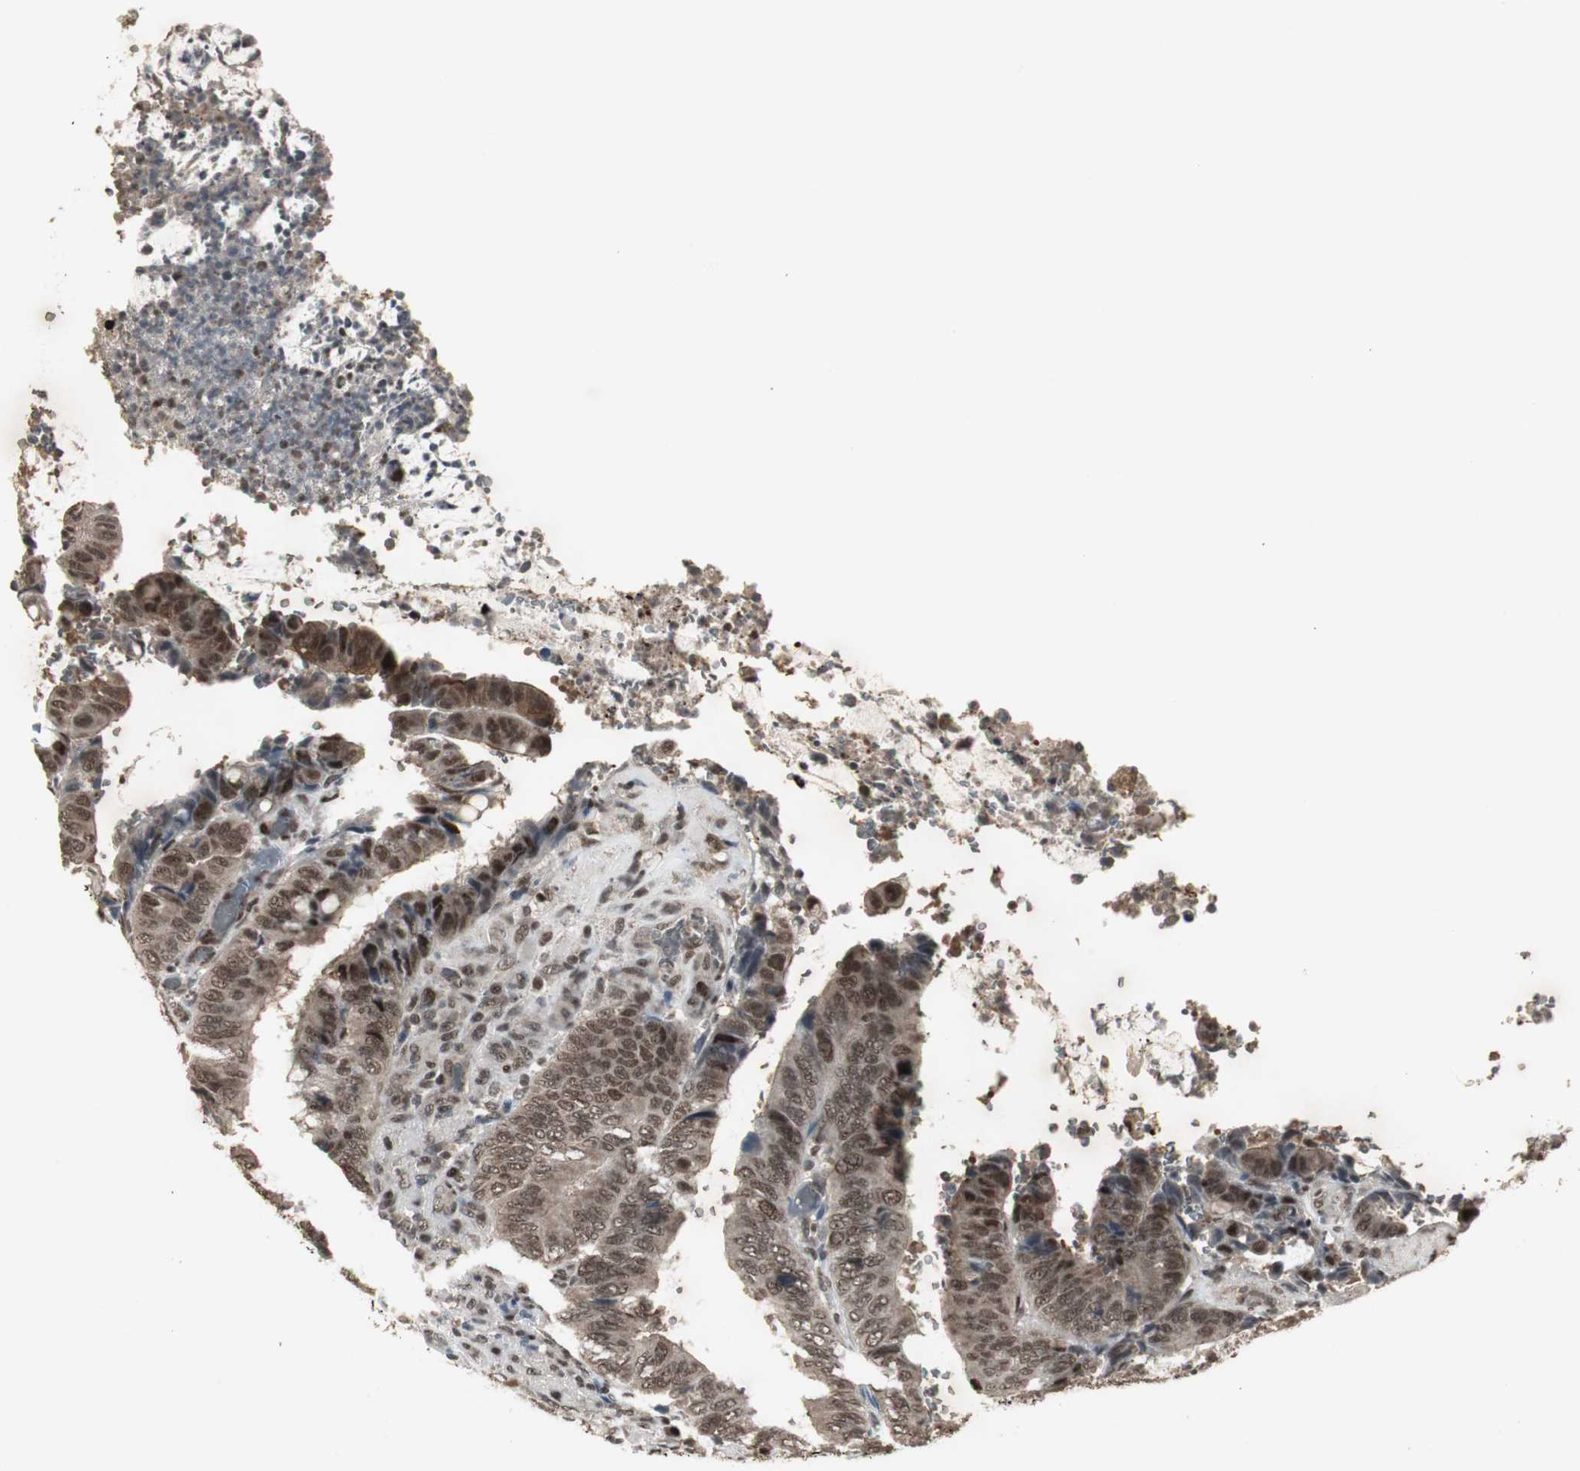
{"staining": {"intensity": "strong", "quantity": ">75%", "location": "cytoplasmic/membranous,nuclear"}, "tissue": "colorectal cancer", "cell_type": "Tumor cells", "image_type": "cancer", "snomed": [{"axis": "morphology", "description": "Normal tissue, NOS"}, {"axis": "morphology", "description": "Adenocarcinoma, NOS"}, {"axis": "topography", "description": "Rectum"}, {"axis": "topography", "description": "Peripheral nerve tissue"}], "caption": "Brown immunohistochemical staining in human colorectal cancer exhibits strong cytoplasmic/membranous and nuclear positivity in about >75% of tumor cells. (Stains: DAB in brown, nuclei in blue, Microscopy: brightfield microscopy at high magnification).", "gene": "TAF5", "patient": {"sex": "male", "age": 92}}